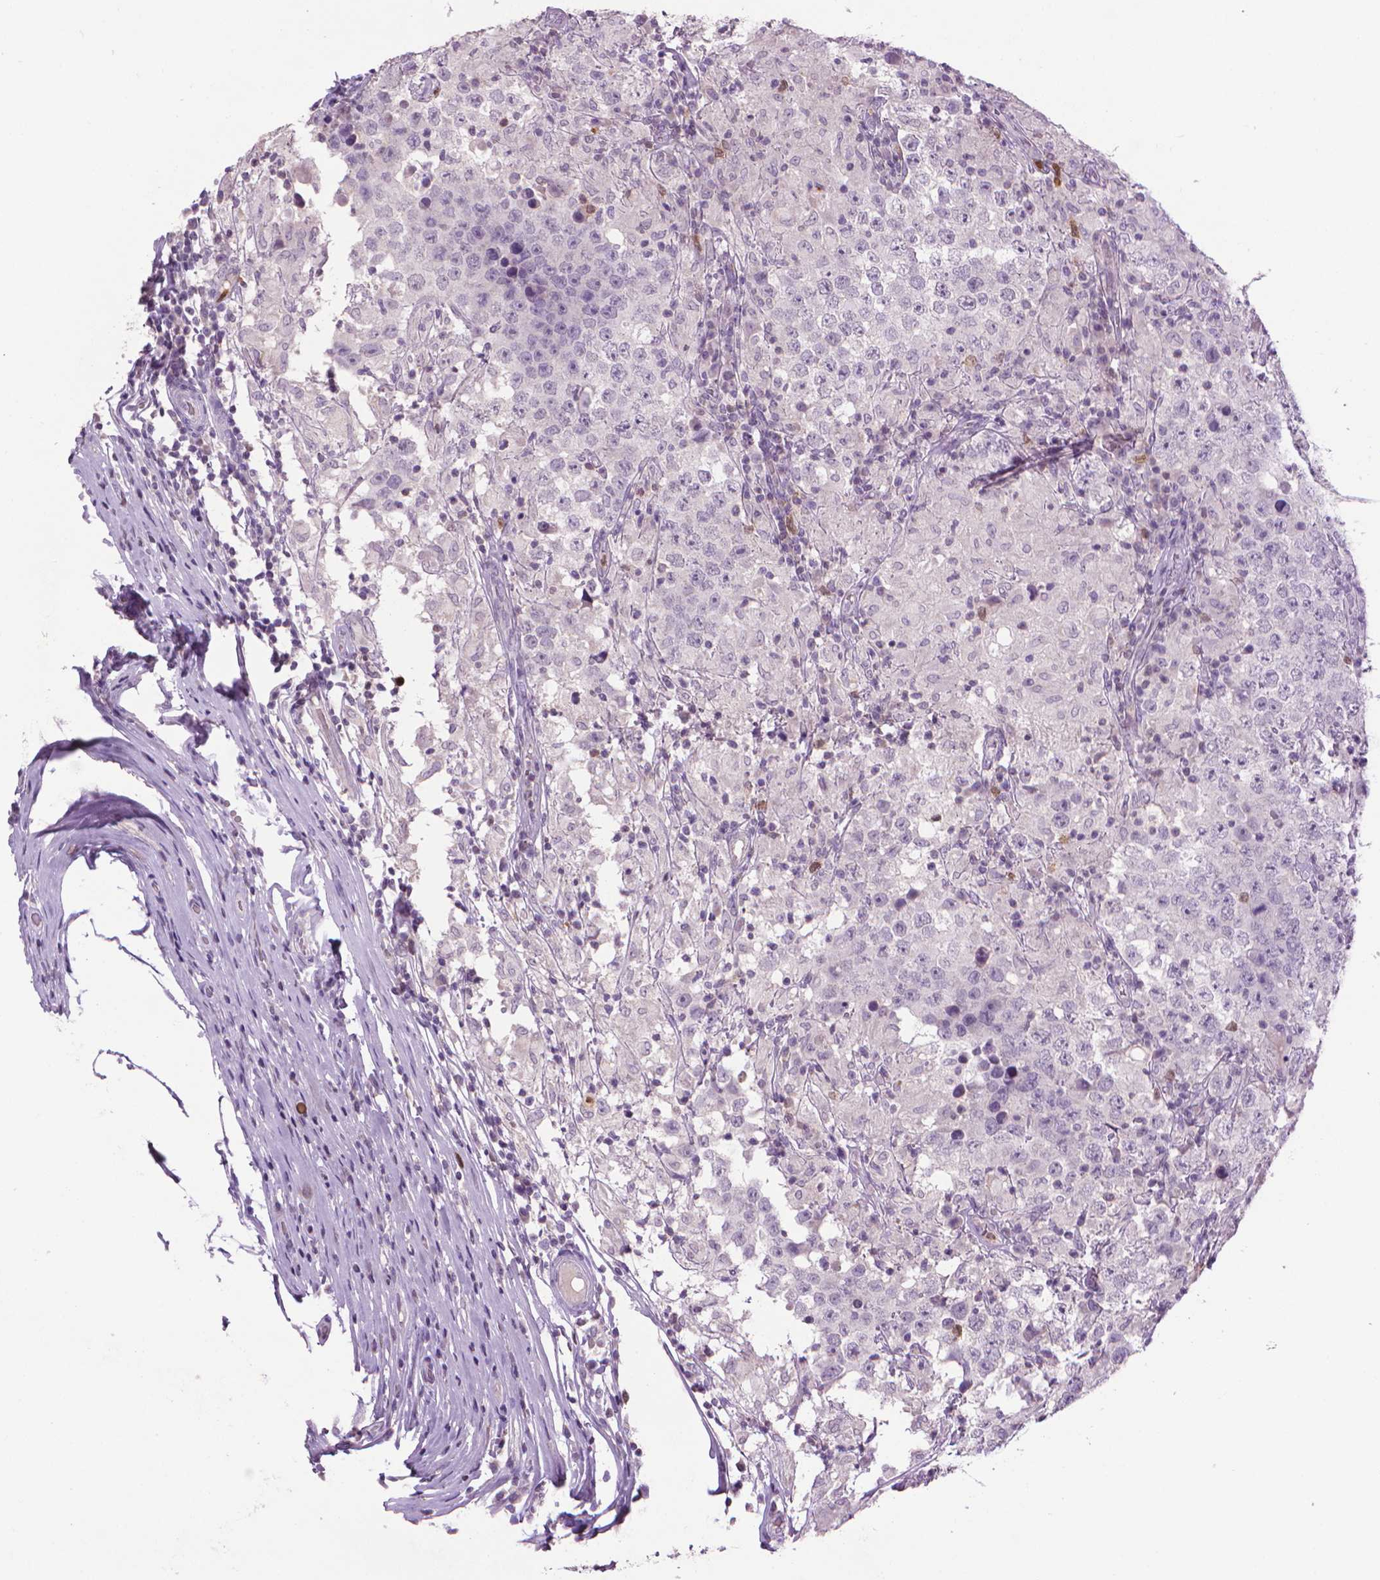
{"staining": {"intensity": "negative", "quantity": "none", "location": "none"}, "tissue": "testis cancer", "cell_type": "Tumor cells", "image_type": "cancer", "snomed": [{"axis": "morphology", "description": "Seminoma, NOS"}, {"axis": "morphology", "description": "Carcinoma, Embryonal, NOS"}, {"axis": "topography", "description": "Testis"}], "caption": "Tumor cells are negative for brown protein staining in testis cancer. Nuclei are stained in blue.", "gene": "CDKN2D", "patient": {"sex": "male", "age": 41}}